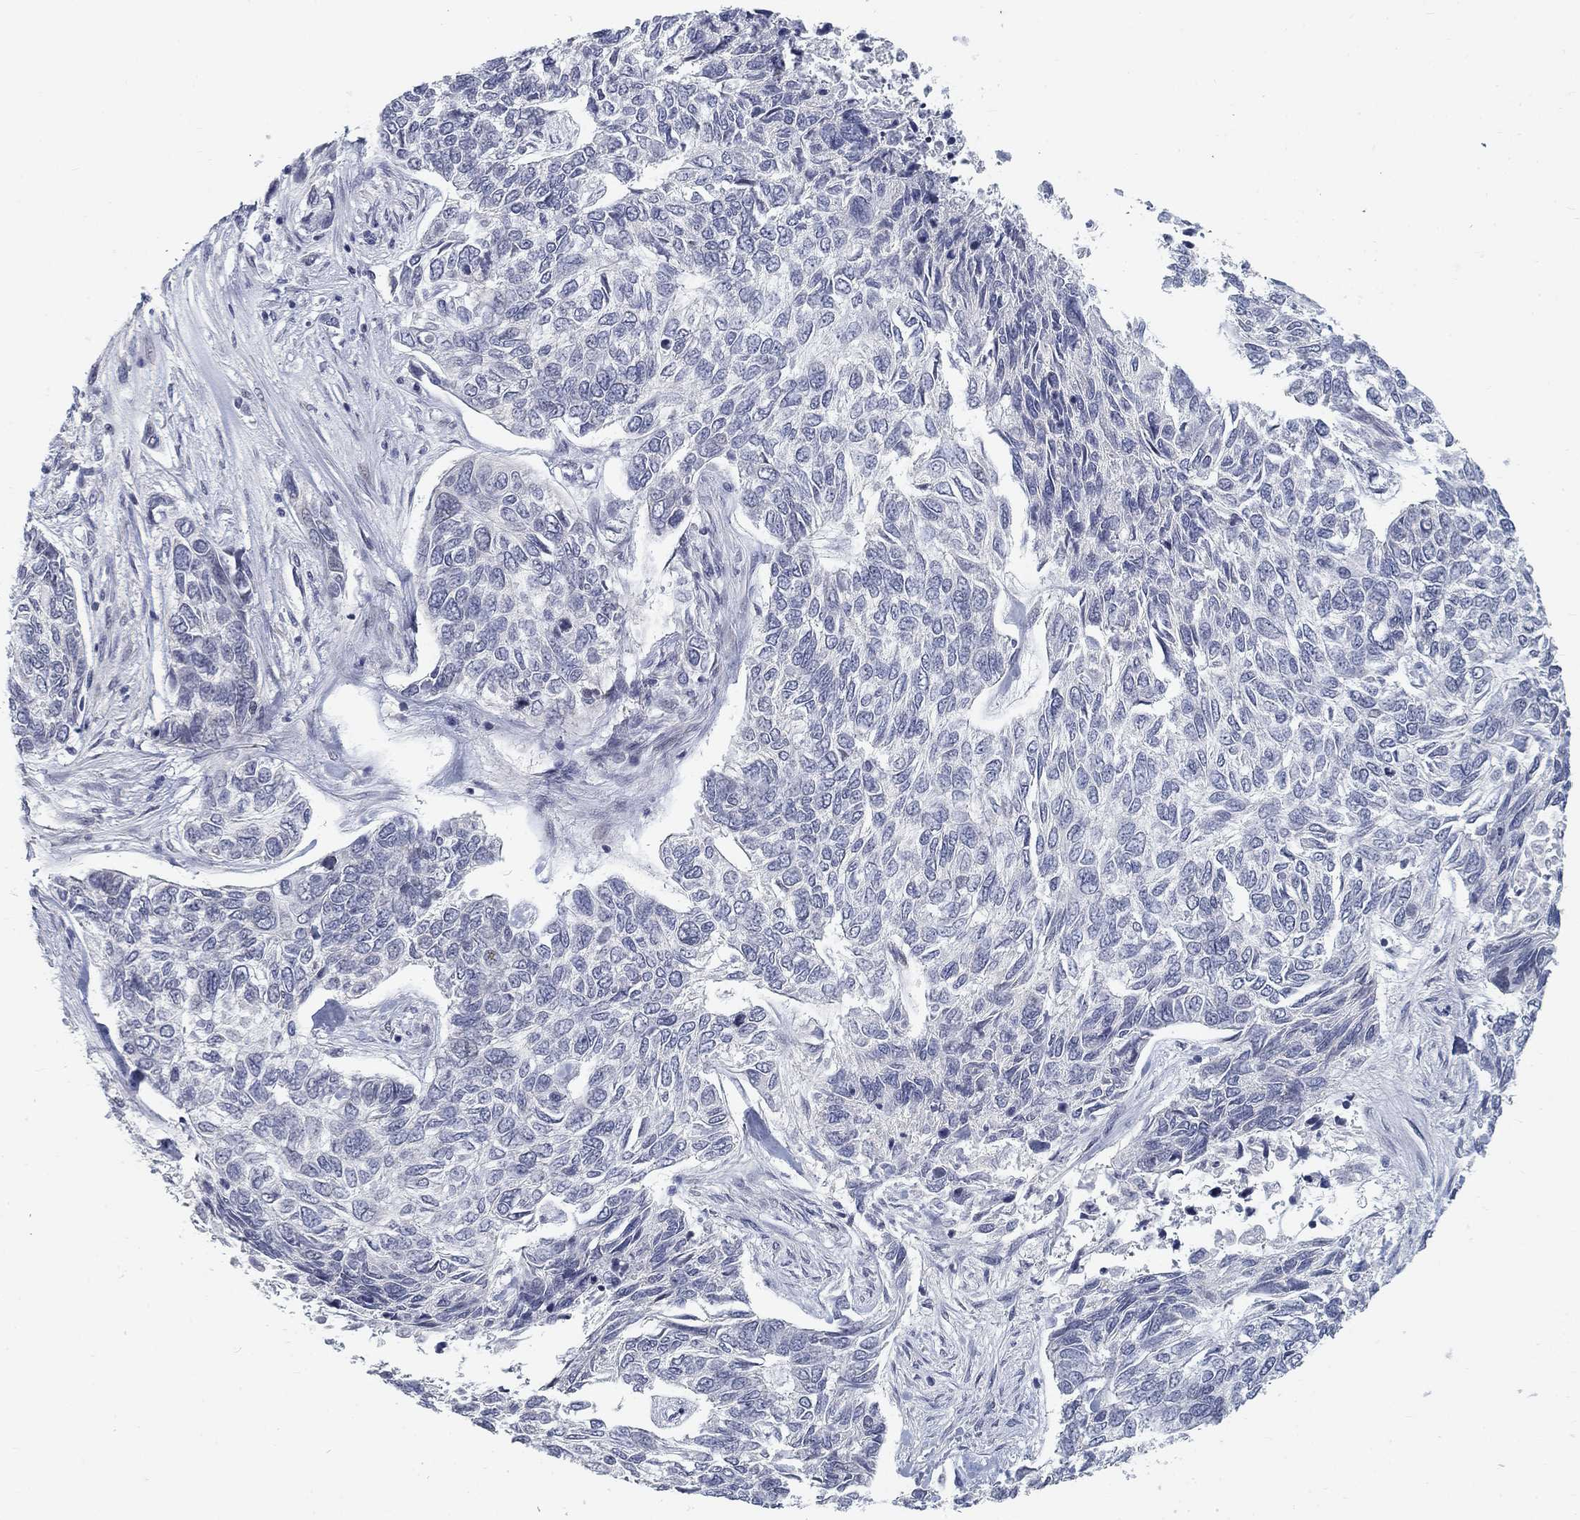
{"staining": {"intensity": "negative", "quantity": "none", "location": "none"}, "tissue": "skin cancer", "cell_type": "Tumor cells", "image_type": "cancer", "snomed": [{"axis": "morphology", "description": "Basal cell carcinoma"}, {"axis": "topography", "description": "Skin"}], "caption": "A high-resolution micrograph shows immunohistochemistry staining of skin cancer, which reveals no significant expression in tumor cells.", "gene": "ATP1A3", "patient": {"sex": "female", "age": 65}}